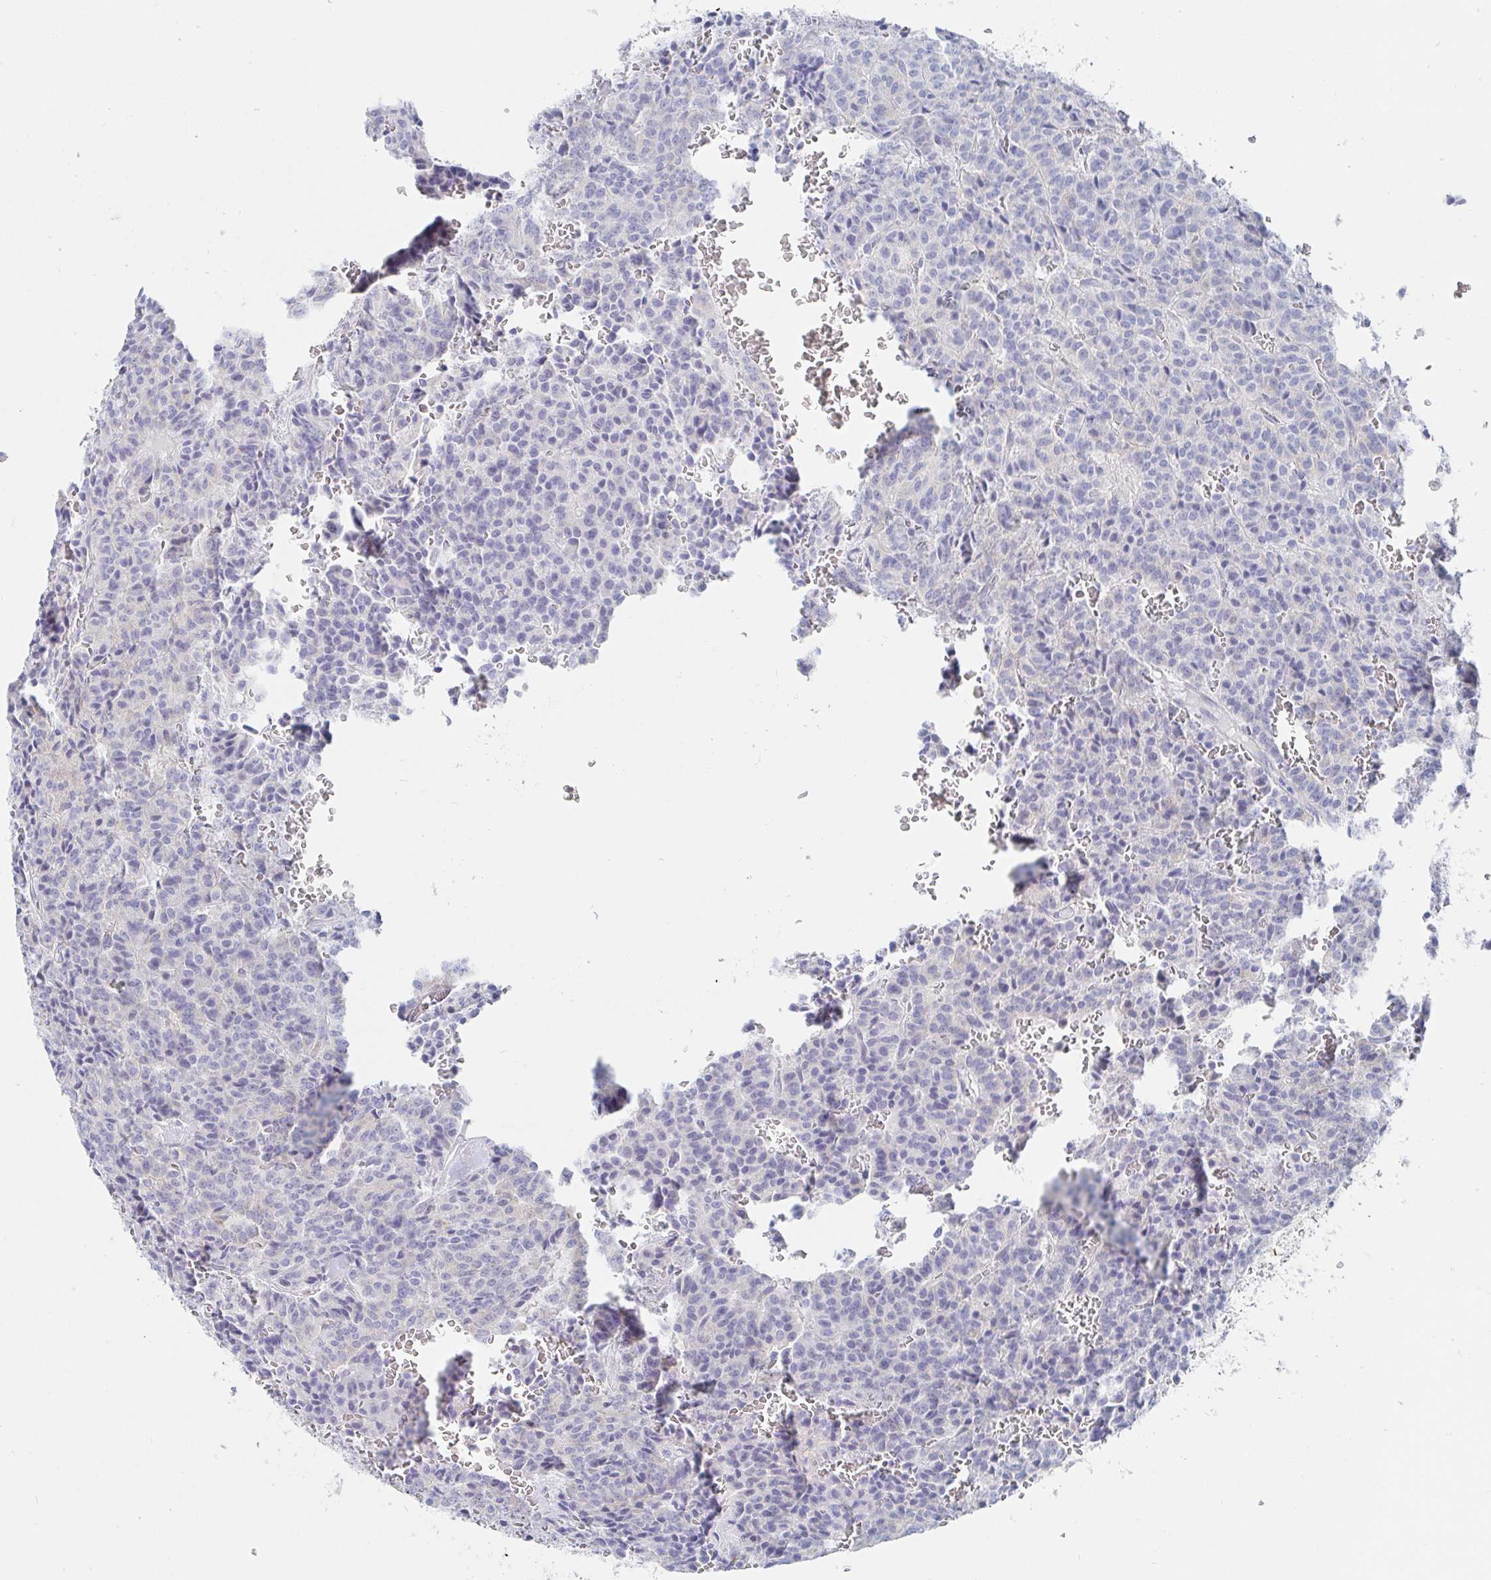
{"staining": {"intensity": "negative", "quantity": "none", "location": "none"}, "tissue": "carcinoid", "cell_type": "Tumor cells", "image_type": "cancer", "snomed": [{"axis": "morphology", "description": "Carcinoid, malignant, NOS"}, {"axis": "topography", "description": "Lung"}], "caption": "Malignant carcinoid was stained to show a protein in brown. There is no significant positivity in tumor cells.", "gene": "PACSIN1", "patient": {"sex": "male", "age": 70}}